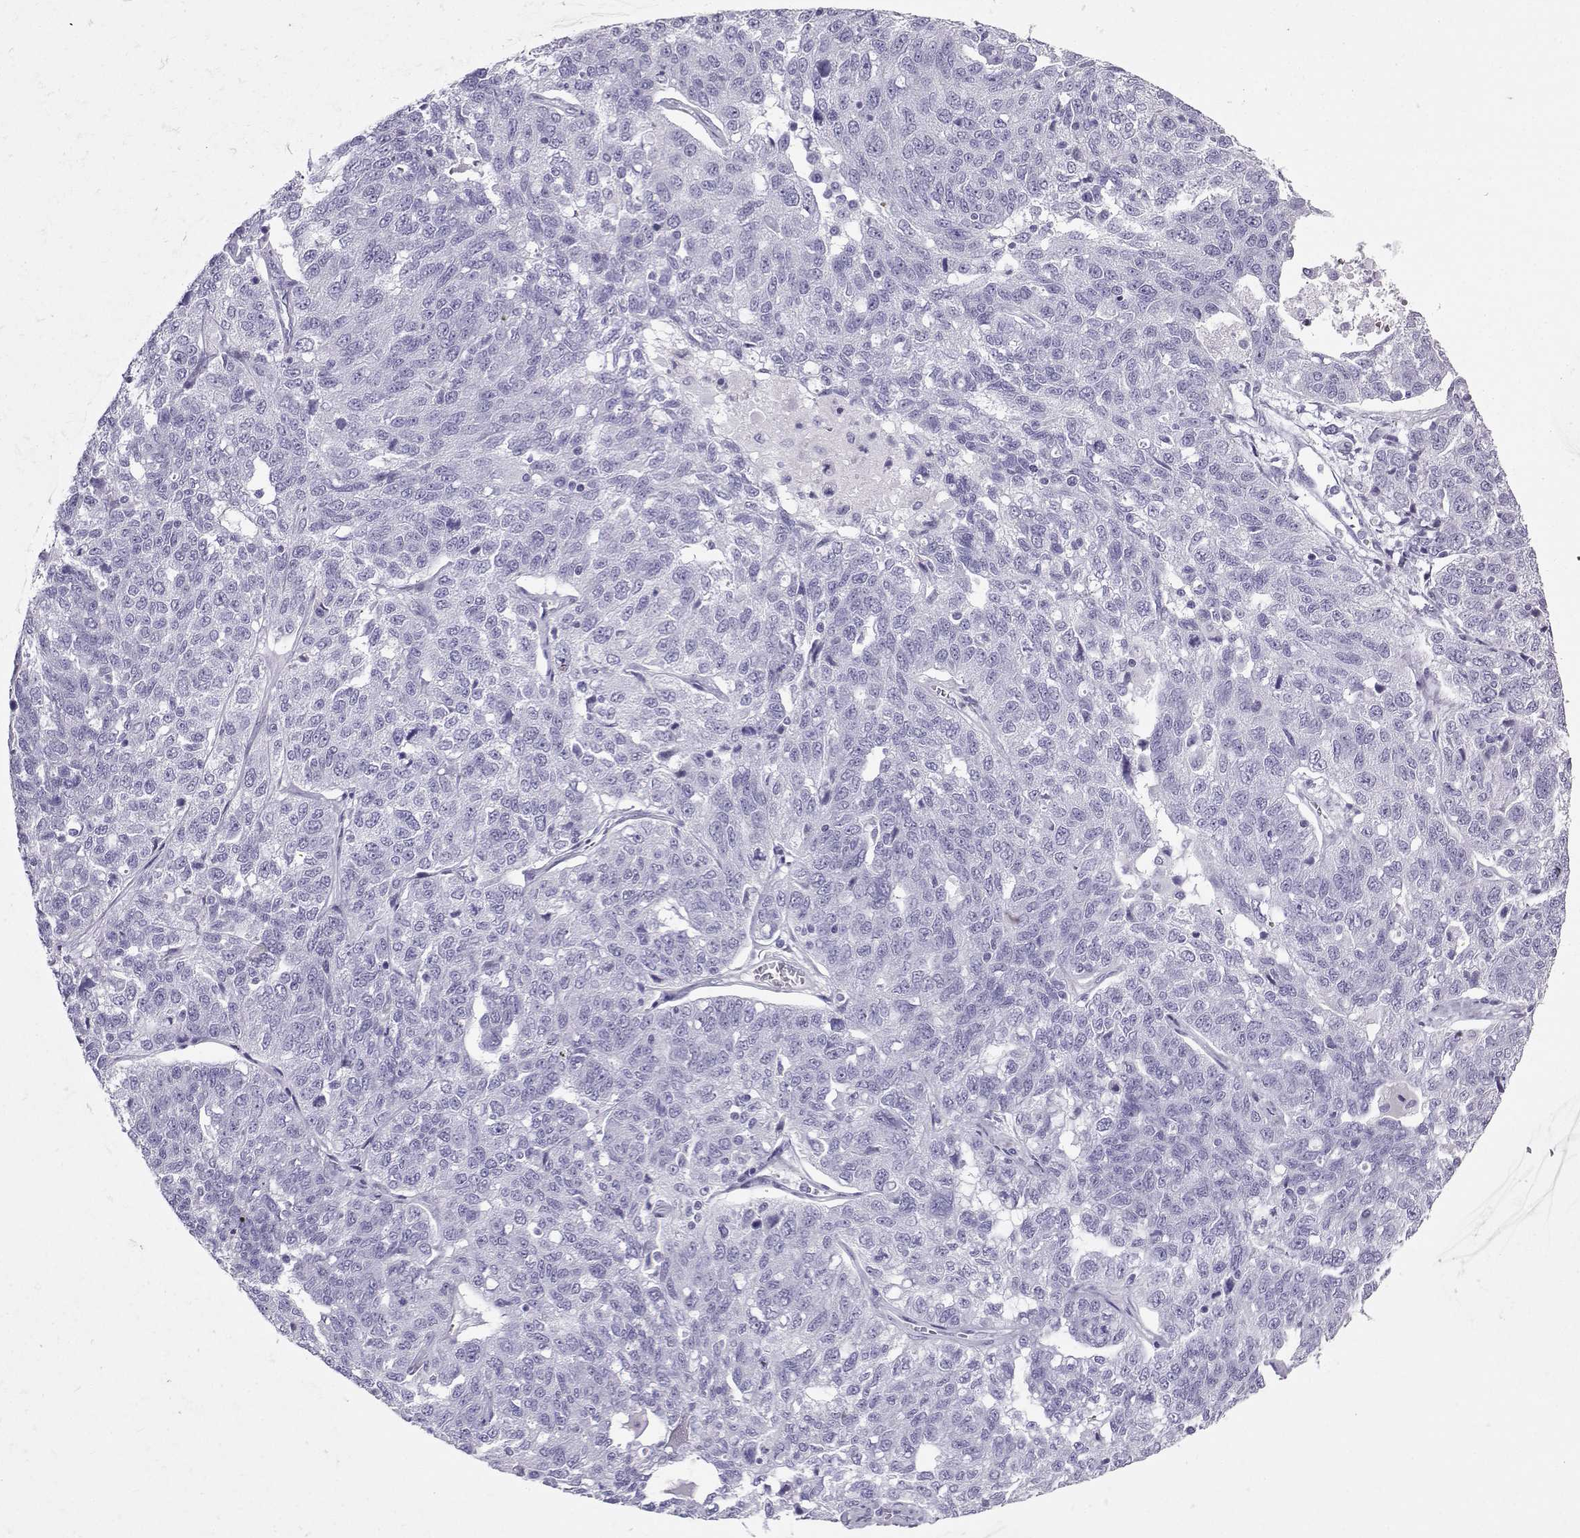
{"staining": {"intensity": "negative", "quantity": "none", "location": "none"}, "tissue": "ovarian cancer", "cell_type": "Tumor cells", "image_type": "cancer", "snomed": [{"axis": "morphology", "description": "Cystadenocarcinoma, serous, NOS"}, {"axis": "topography", "description": "Ovary"}], "caption": "Tumor cells are negative for brown protein staining in ovarian cancer (serous cystadenocarcinoma).", "gene": "IQCD", "patient": {"sex": "female", "age": 71}}